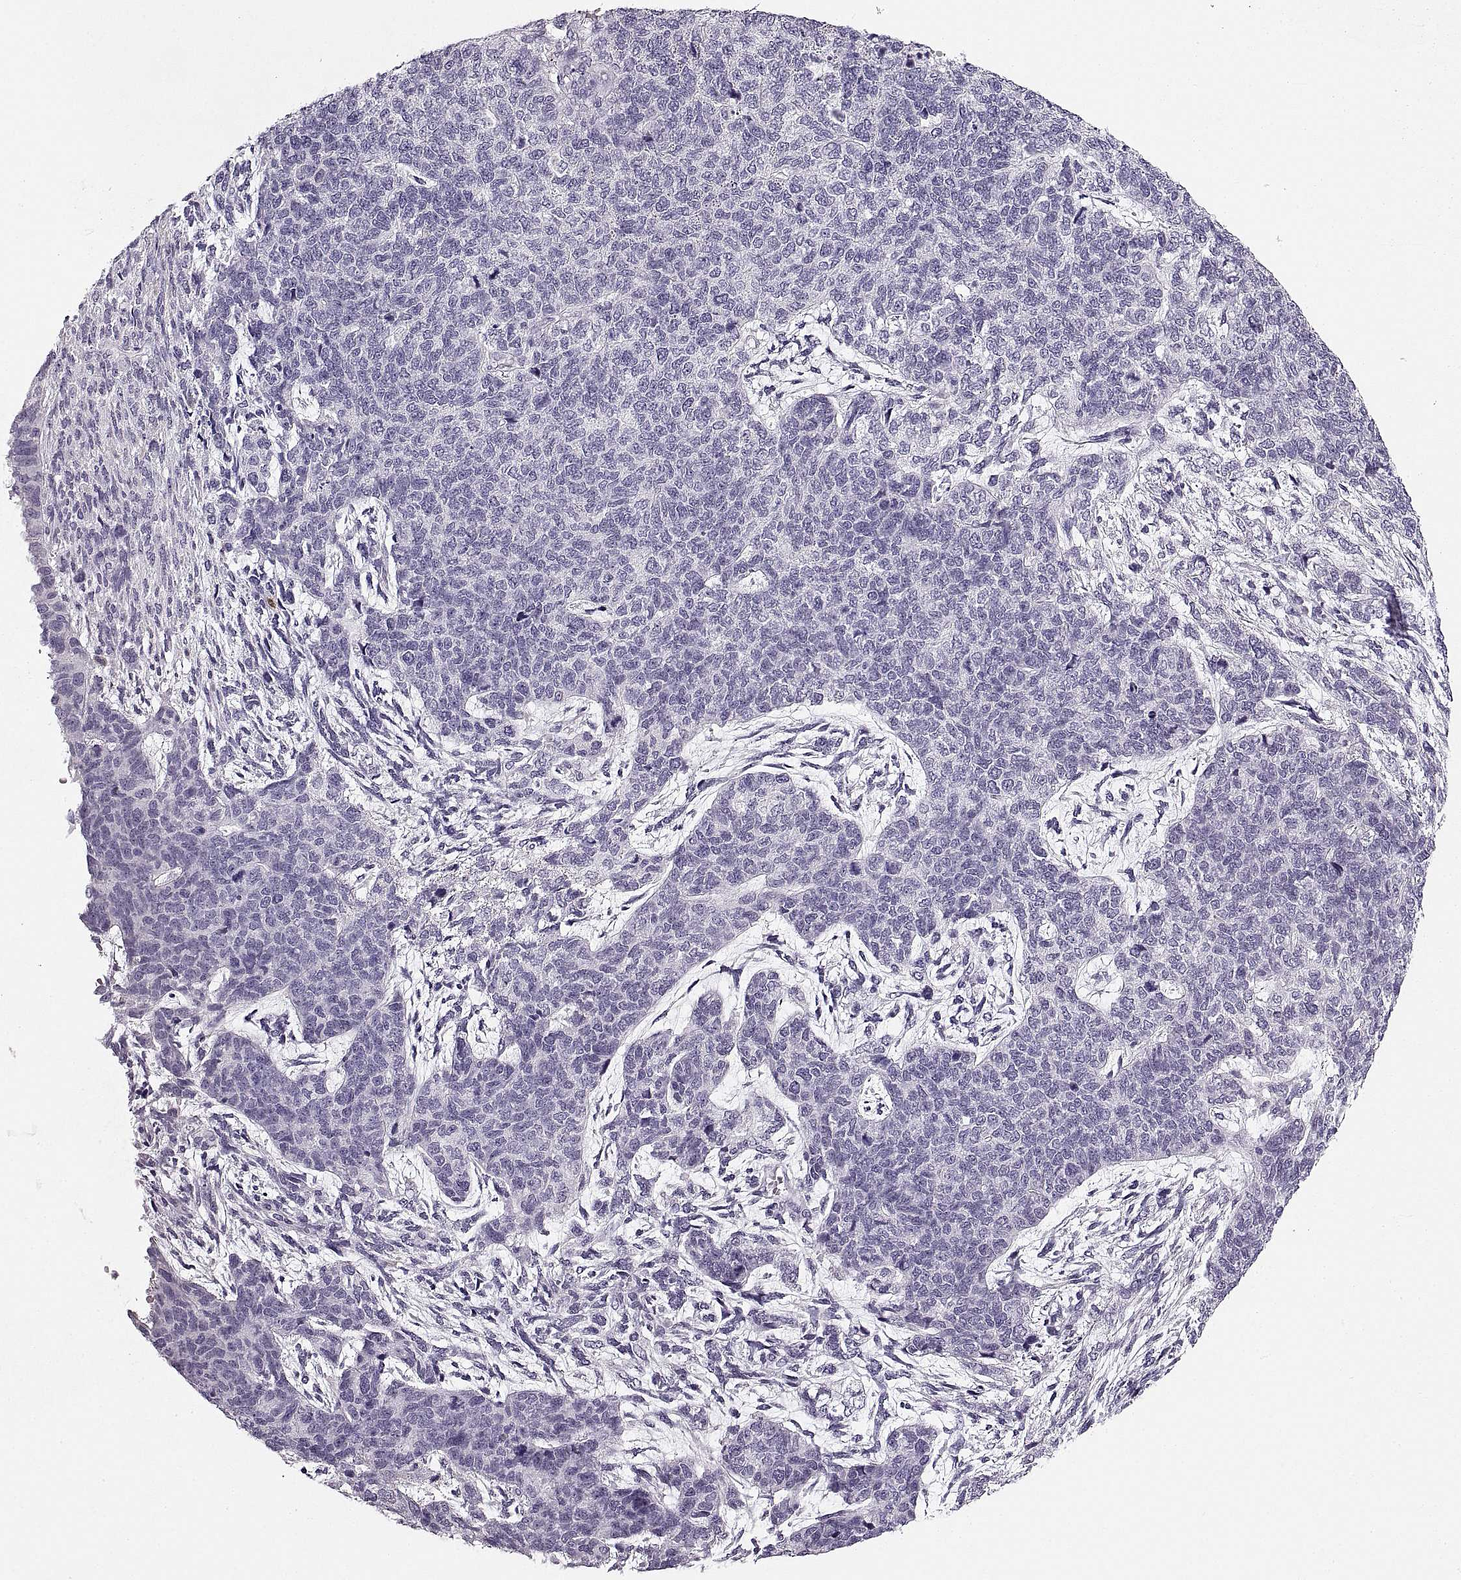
{"staining": {"intensity": "negative", "quantity": "none", "location": "none"}, "tissue": "cervical cancer", "cell_type": "Tumor cells", "image_type": "cancer", "snomed": [{"axis": "morphology", "description": "Squamous cell carcinoma, NOS"}, {"axis": "topography", "description": "Cervix"}], "caption": "A photomicrograph of squamous cell carcinoma (cervical) stained for a protein displays no brown staining in tumor cells.", "gene": "MILR1", "patient": {"sex": "female", "age": 63}}